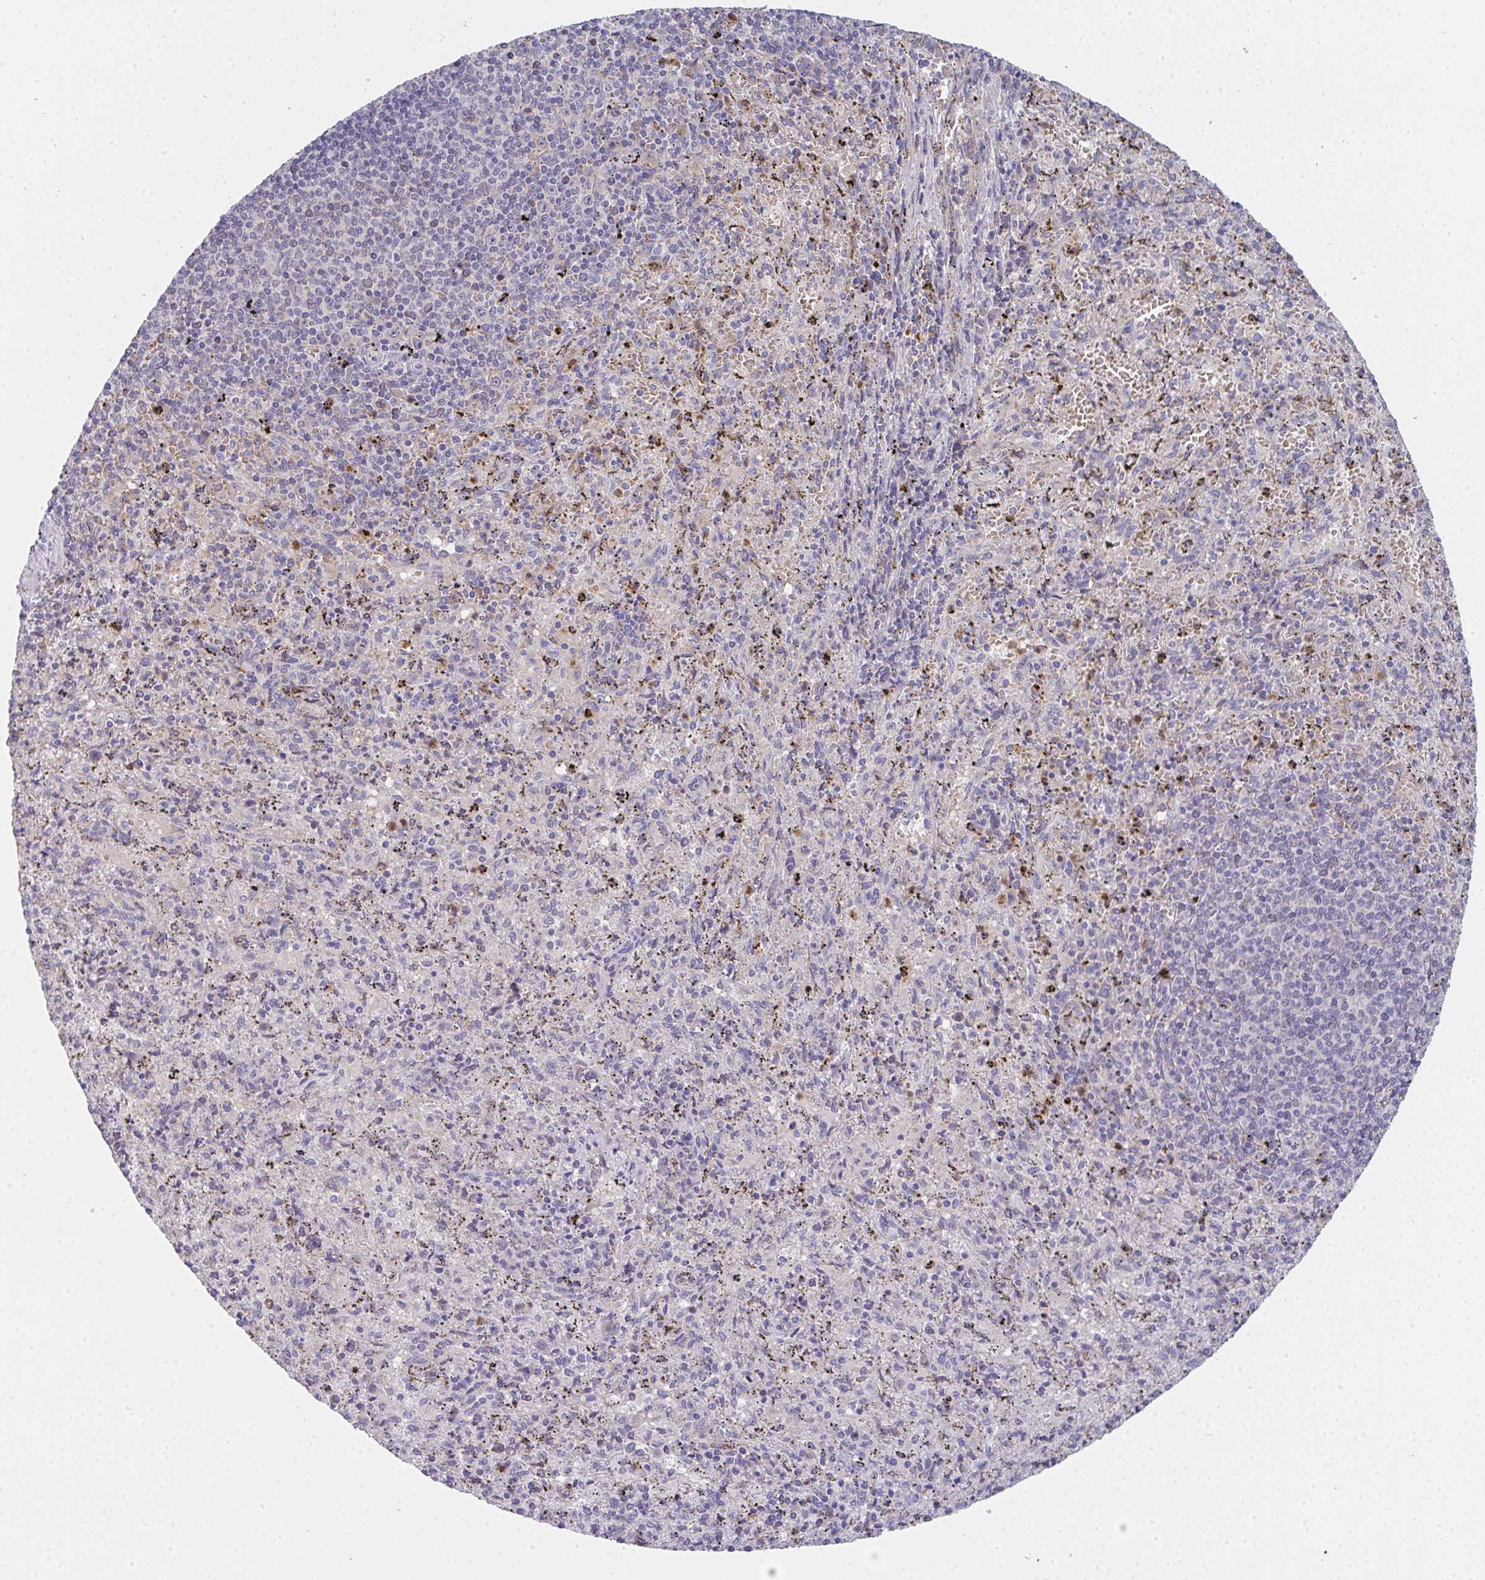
{"staining": {"intensity": "moderate", "quantity": "25%-75%", "location": "cytoplasmic/membranous,nuclear"}, "tissue": "spleen", "cell_type": "Cells in red pulp", "image_type": "normal", "snomed": [{"axis": "morphology", "description": "Normal tissue, NOS"}, {"axis": "topography", "description": "Spleen"}], "caption": "Brown immunohistochemical staining in unremarkable spleen displays moderate cytoplasmic/membranous,nuclear expression in about 25%-75% of cells in red pulp. The protein of interest is shown in brown color, while the nuclei are stained blue.", "gene": "RIOK1", "patient": {"sex": "male", "age": 57}}